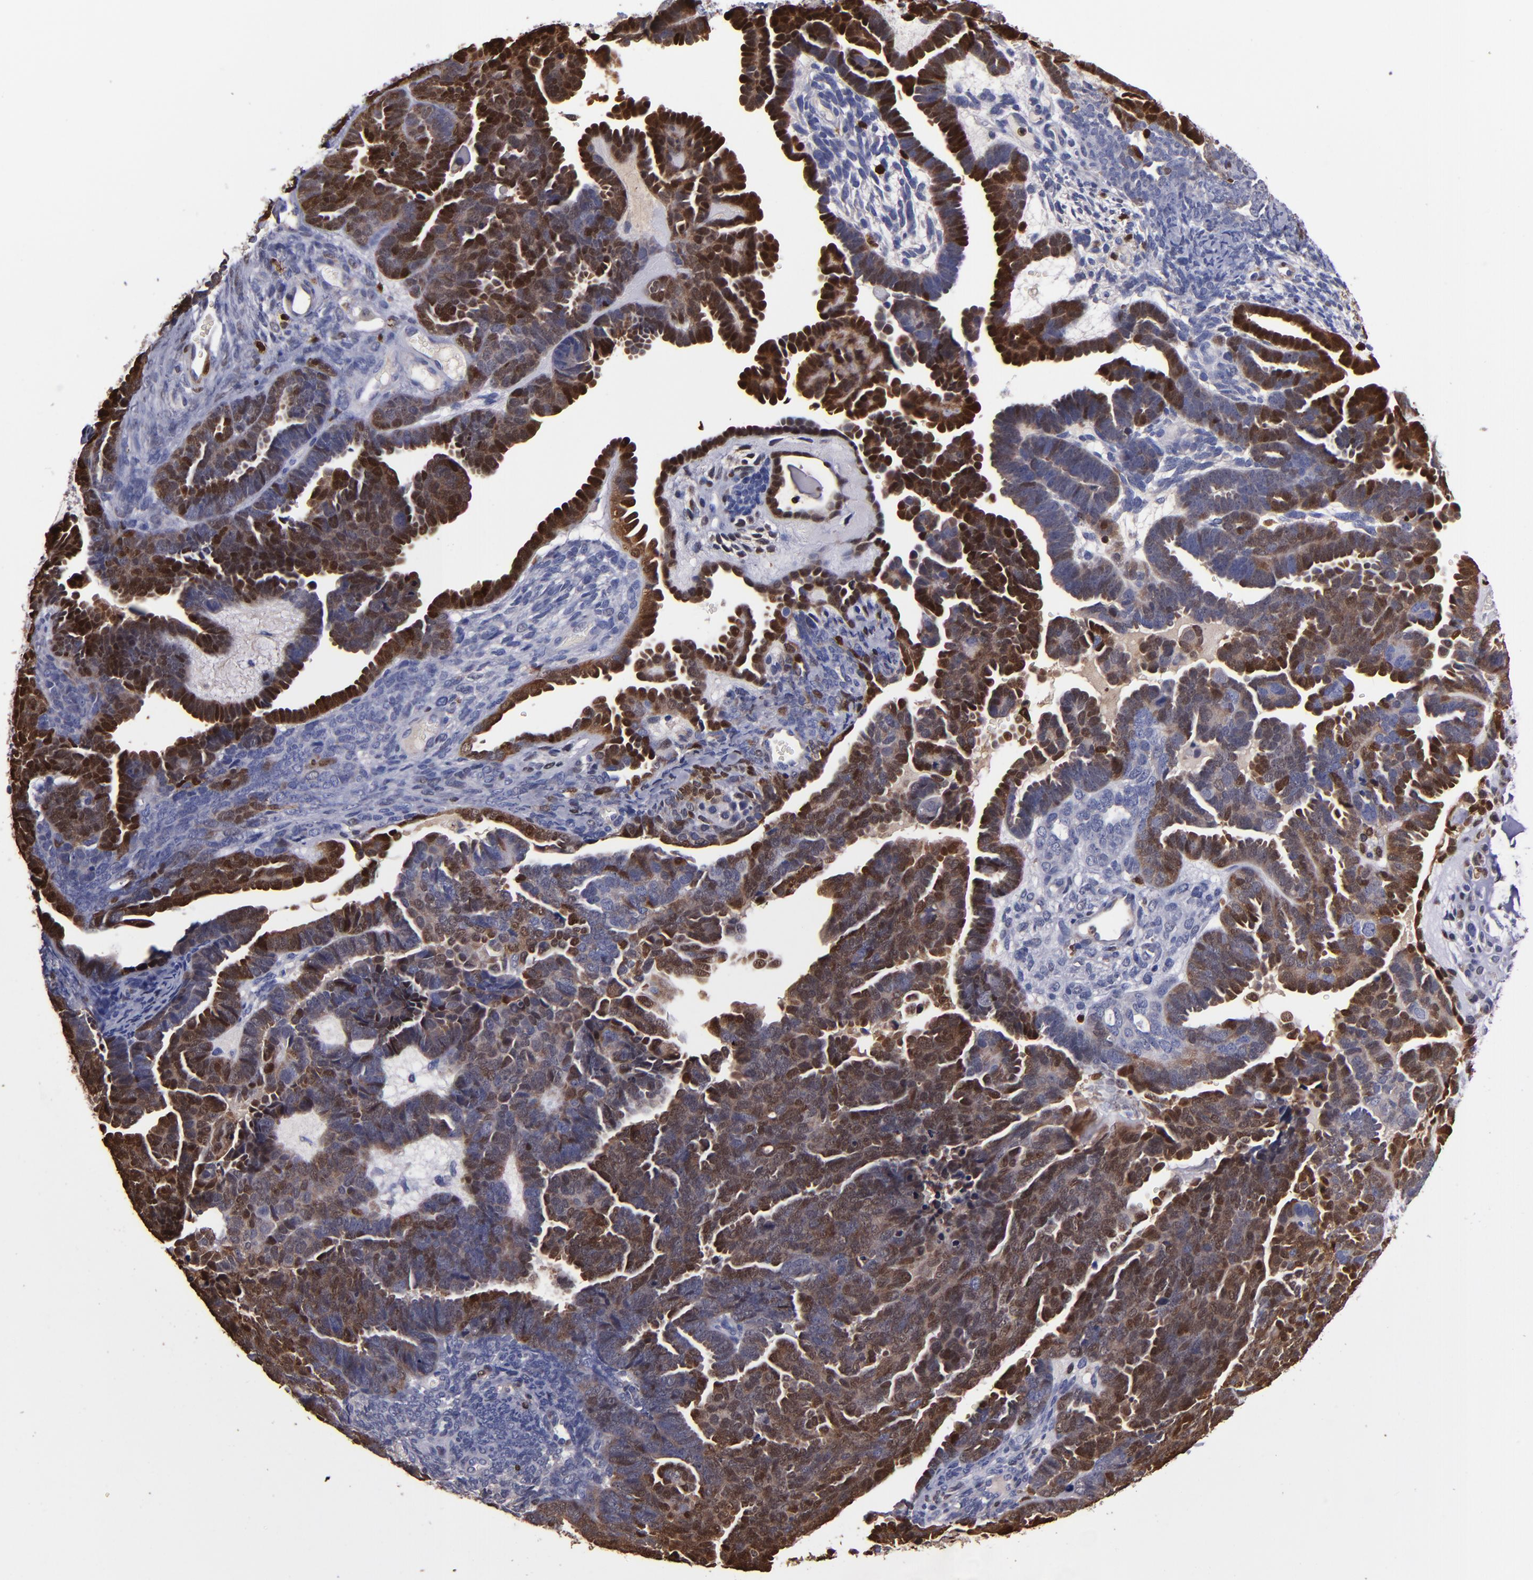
{"staining": {"intensity": "strong", "quantity": ">75%", "location": "cytoplasmic/membranous,nuclear"}, "tissue": "endometrial cancer", "cell_type": "Tumor cells", "image_type": "cancer", "snomed": [{"axis": "morphology", "description": "Neoplasm, malignant, NOS"}, {"axis": "topography", "description": "Endometrium"}], "caption": "Brown immunohistochemical staining in malignant neoplasm (endometrial) displays strong cytoplasmic/membranous and nuclear positivity in approximately >75% of tumor cells. (Brightfield microscopy of DAB IHC at high magnification).", "gene": "S100A4", "patient": {"sex": "female", "age": 74}}